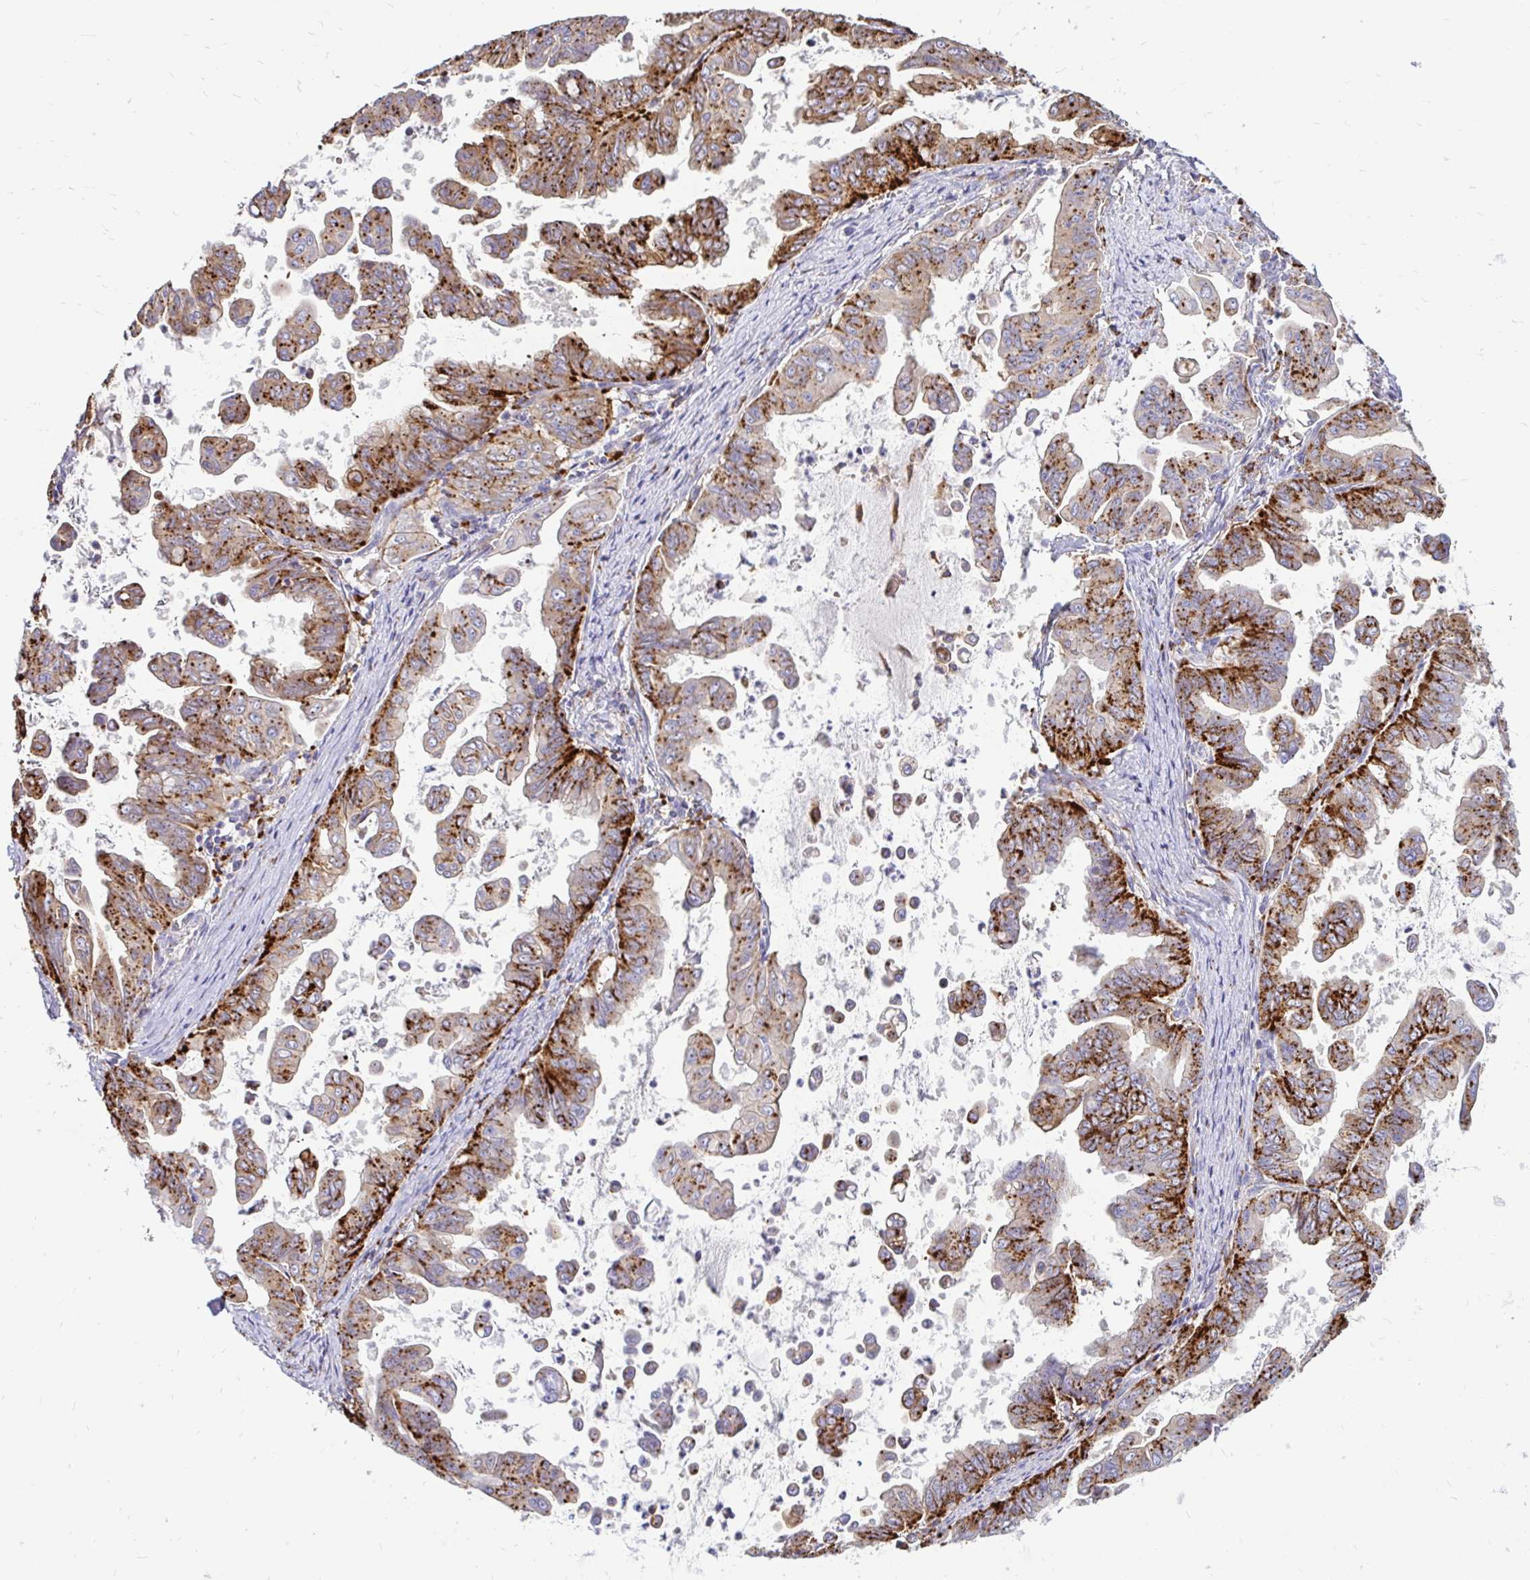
{"staining": {"intensity": "strong", "quantity": ">75%", "location": "cytoplasmic/membranous"}, "tissue": "stomach cancer", "cell_type": "Tumor cells", "image_type": "cancer", "snomed": [{"axis": "morphology", "description": "Adenocarcinoma, NOS"}, {"axis": "topography", "description": "Stomach, upper"}], "caption": "IHC (DAB (3,3'-diaminobenzidine)) staining of stomach cancer reveals strong cytoplasmic/membranous protein expression in about >75% of tumor cells. The staining is performed using DAB brown chromogen to label protein expression. The nuclei are counter-stained blue using hematoxylin.", "gene": "FUCA1", "patient": {"sex": "male", "age": 80}}